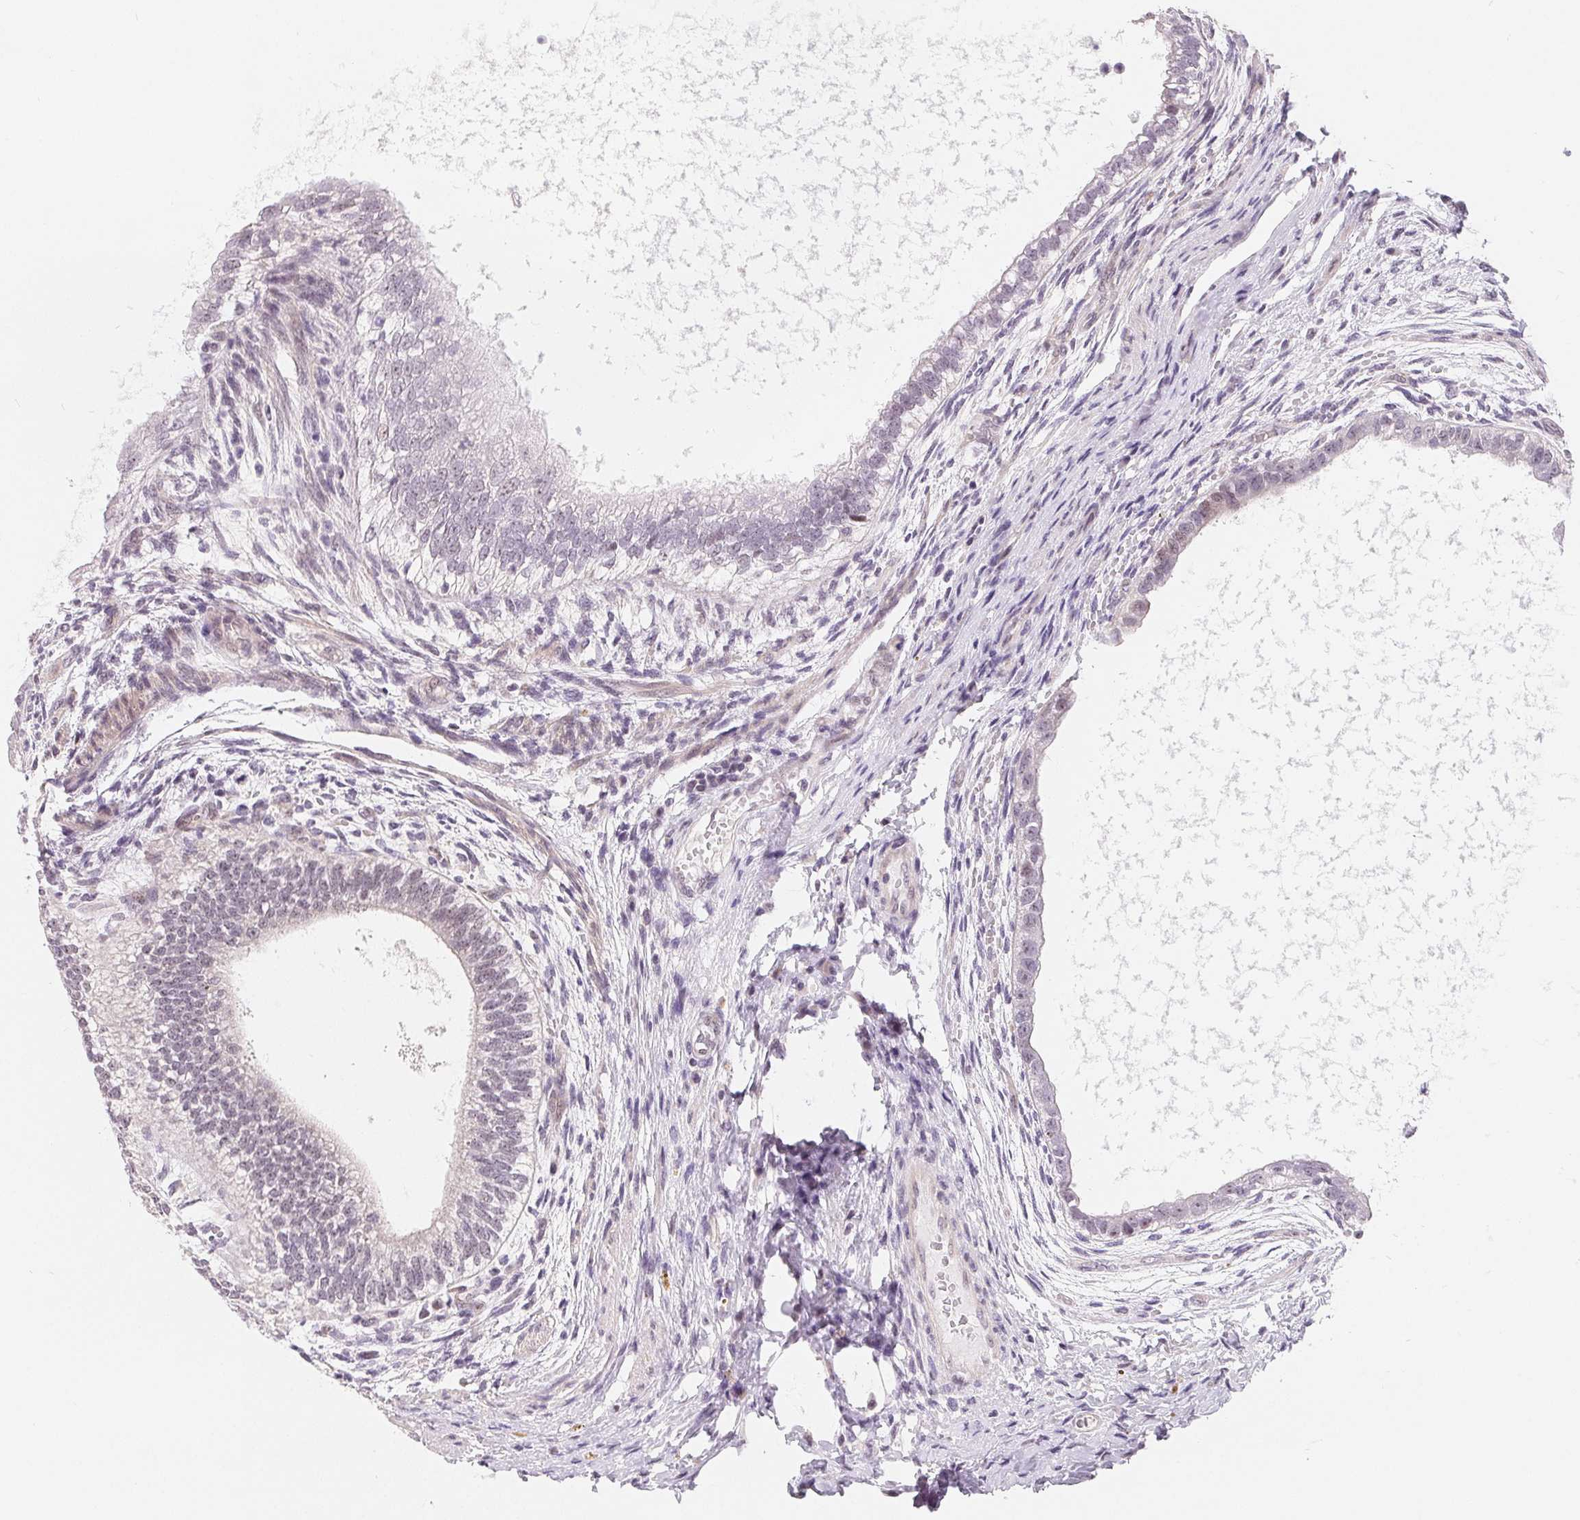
{"staining": {"intensity": "negative", "quantity": "none", "location": "none"}, "tissue": "testis cancer", "cell_type": "Tumor cells", "image_type": "cancer", "snomed": [{"axis": "morphology", "description": "Carcinoma, Embryonal, NOS"}, {"axis": "topography", "description": "Testis"}], "caption": "Human testis cancer stained for a protein using immunohistochemistry (IHC) shows no expression in tumor cells.", "gene": "LCA5L", "patient": {"sex": "male", "age": 26}}